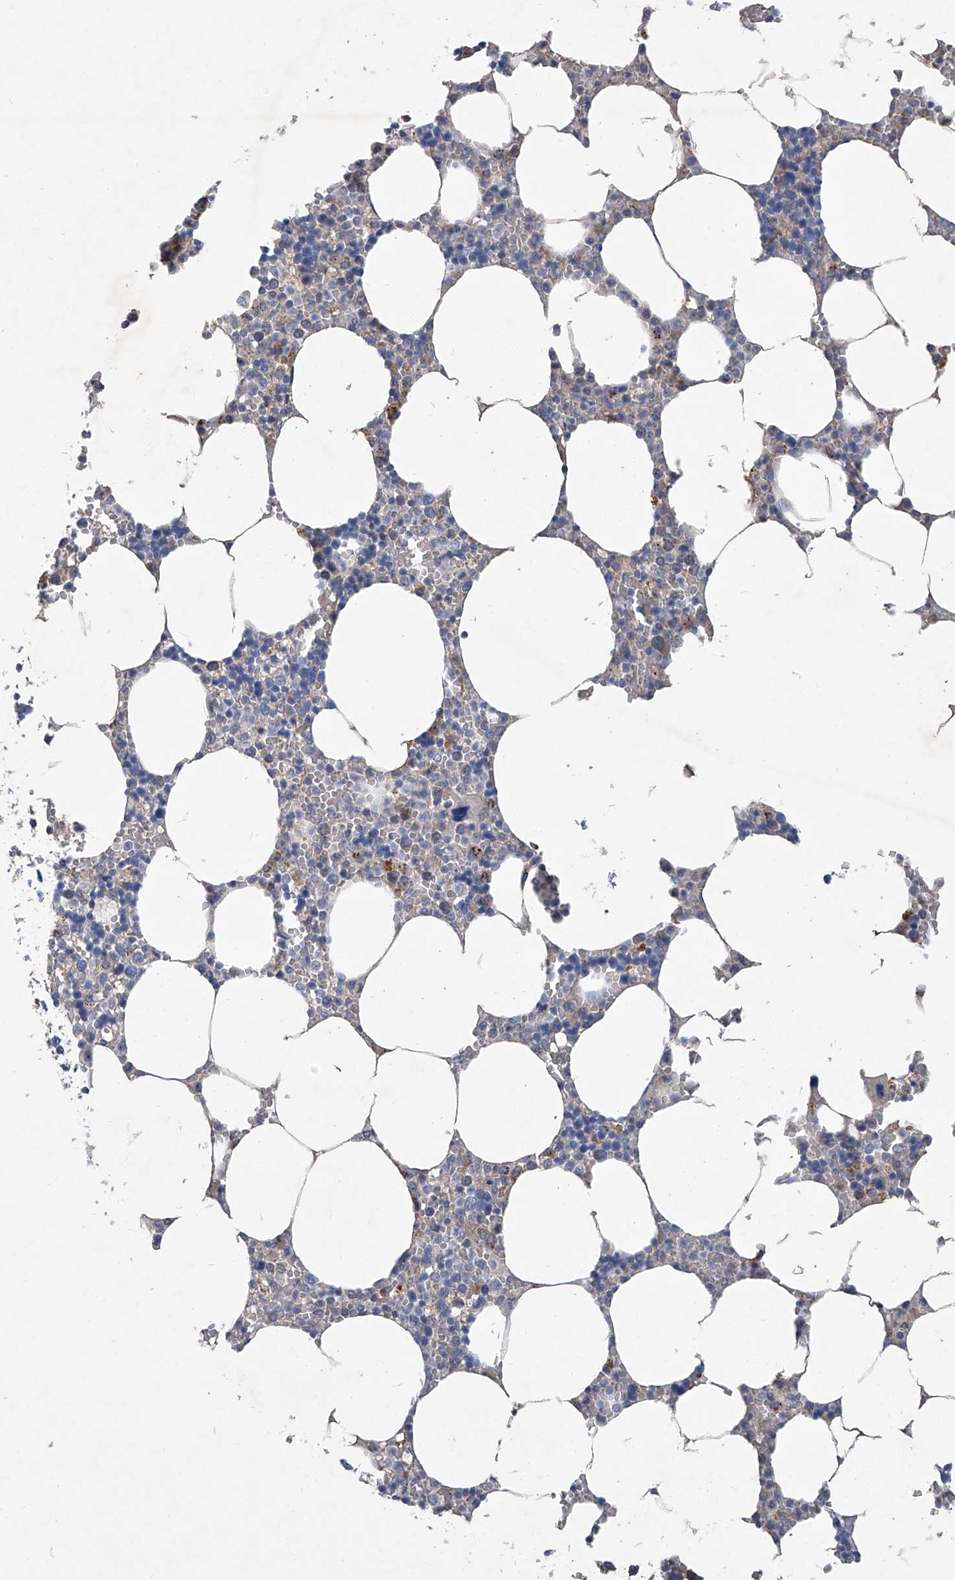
{"staining": {"intensity": "moderate", "quantity": "<25%", "location": "cytoplasmic/membranous"}, "tissue": "bone marrow", "cell_type": "Hematopoietic cells", "image_type": "normal", "snomed": [{"axis": "morphology", "description": "Normal tissue, NOS"}, {"axis": "topography", "description": "Bone marrow"}], "caption": "Immunohistochemistry (IHC) image of normal human bone marrow stained for a protein (brown), which shows low levels of moderate cytoplasmic/membranous staining in about <25% of hematopoietic cells.", "gene": "PCSK5", "patient": {"sex": "male", "age": 70}}